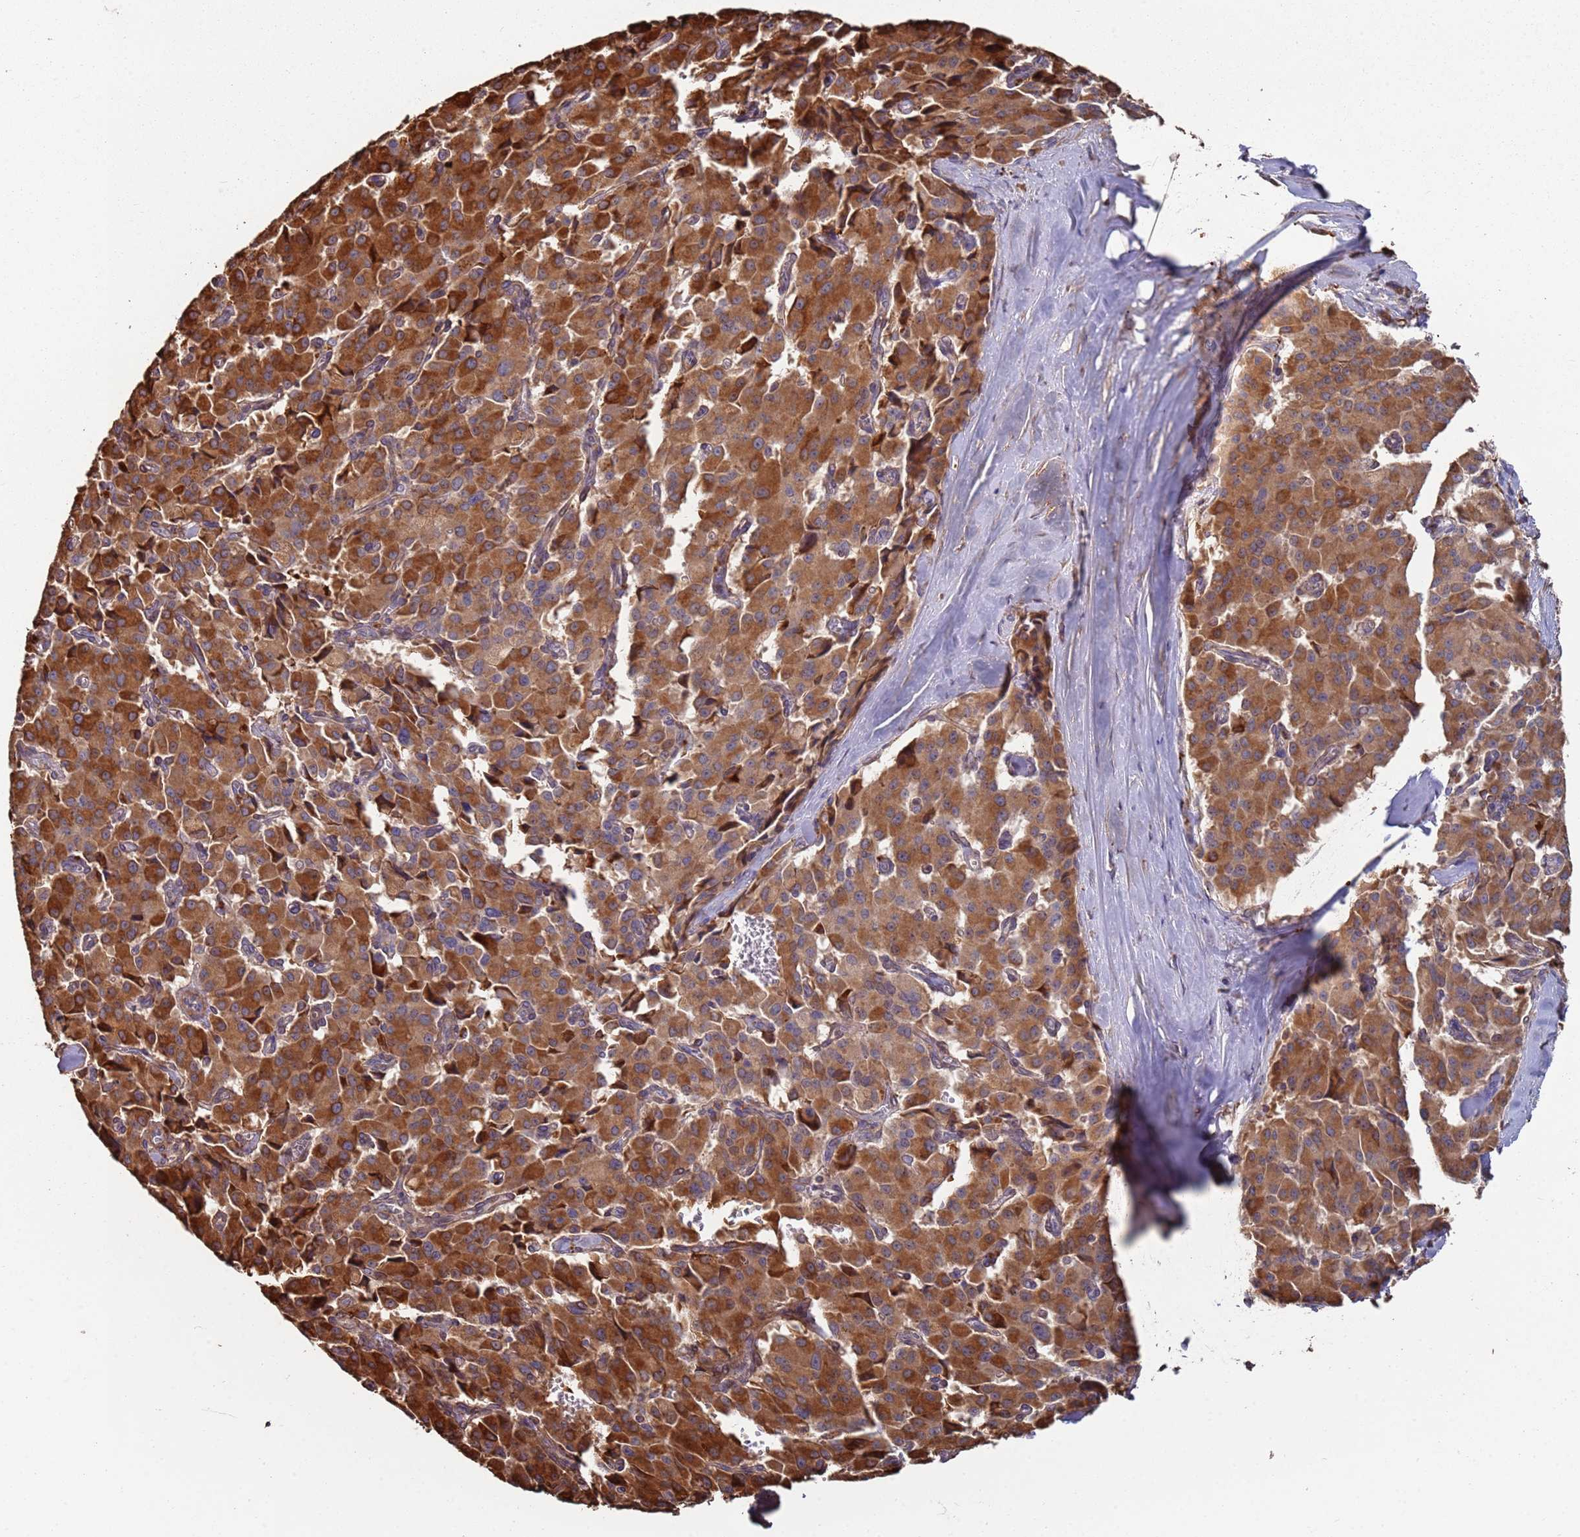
{"staining": {"intensity": "strong", "quantity": ">75%", "location": "cytoplasmic/membranous"}, "tissue": "pancreatic cancer", "cell_type": "Tumor cells", "image_type": "cancer", "snomed": [{"axis": "morphology", "description": "Adenocarcinoma, NOS"}, {"axis": "topography", "description": "Pancreas"}], "caption": "Strong cytoplasmic/membranous staining for a protein is present in approximately >75% of tumor cells of pancreatic cancer (adenocarcinoma) using immunohistochemistry (IHC).", "gene": "LACC1", "patient": {"sex": "male", "age": 65}}